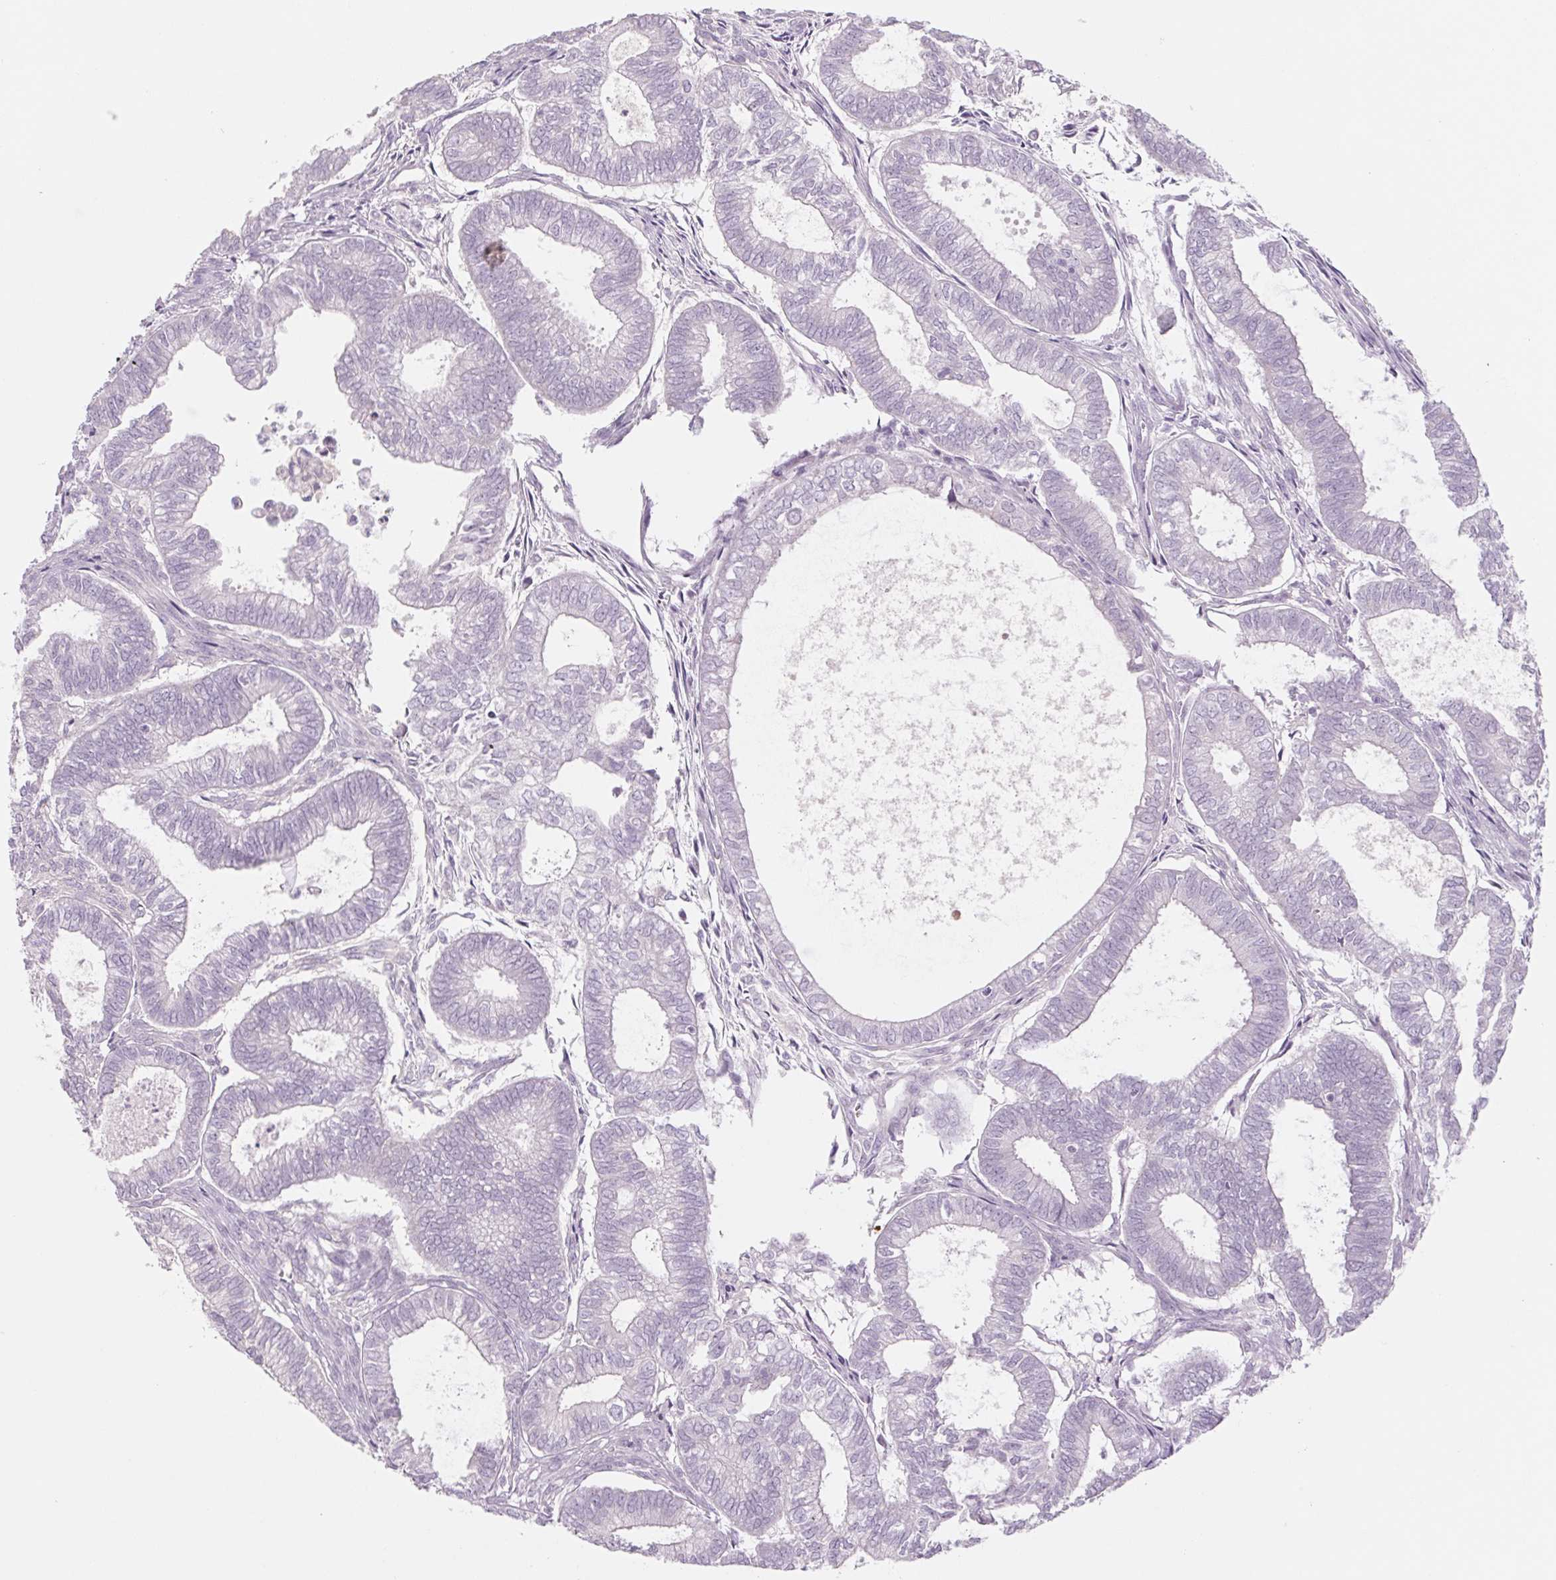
{"staining": {"intensity": "negative", "quantity": "none", "location": "none"}, "tissue": "ovarian cancer", "cell_type": "Tumor cells", "image_type": "cancer", "snomed": [{"axis": "morphology", "description": "Carcinoma, endometroid"}, {"axis": "topography", "description": "Ovary"}], "caption": "Immunohistochemical staining of human ovarian endometroid carcinoma demonstrates no significant positivity in tumor cells. The staining was performed using DAB to visualize the protein expression in brown, while the nuclei were stained in blue with hematoxylin (Magnification: 20x).", "gene": "POU1F1", "patient": {"sex": "female", "age": 64}}